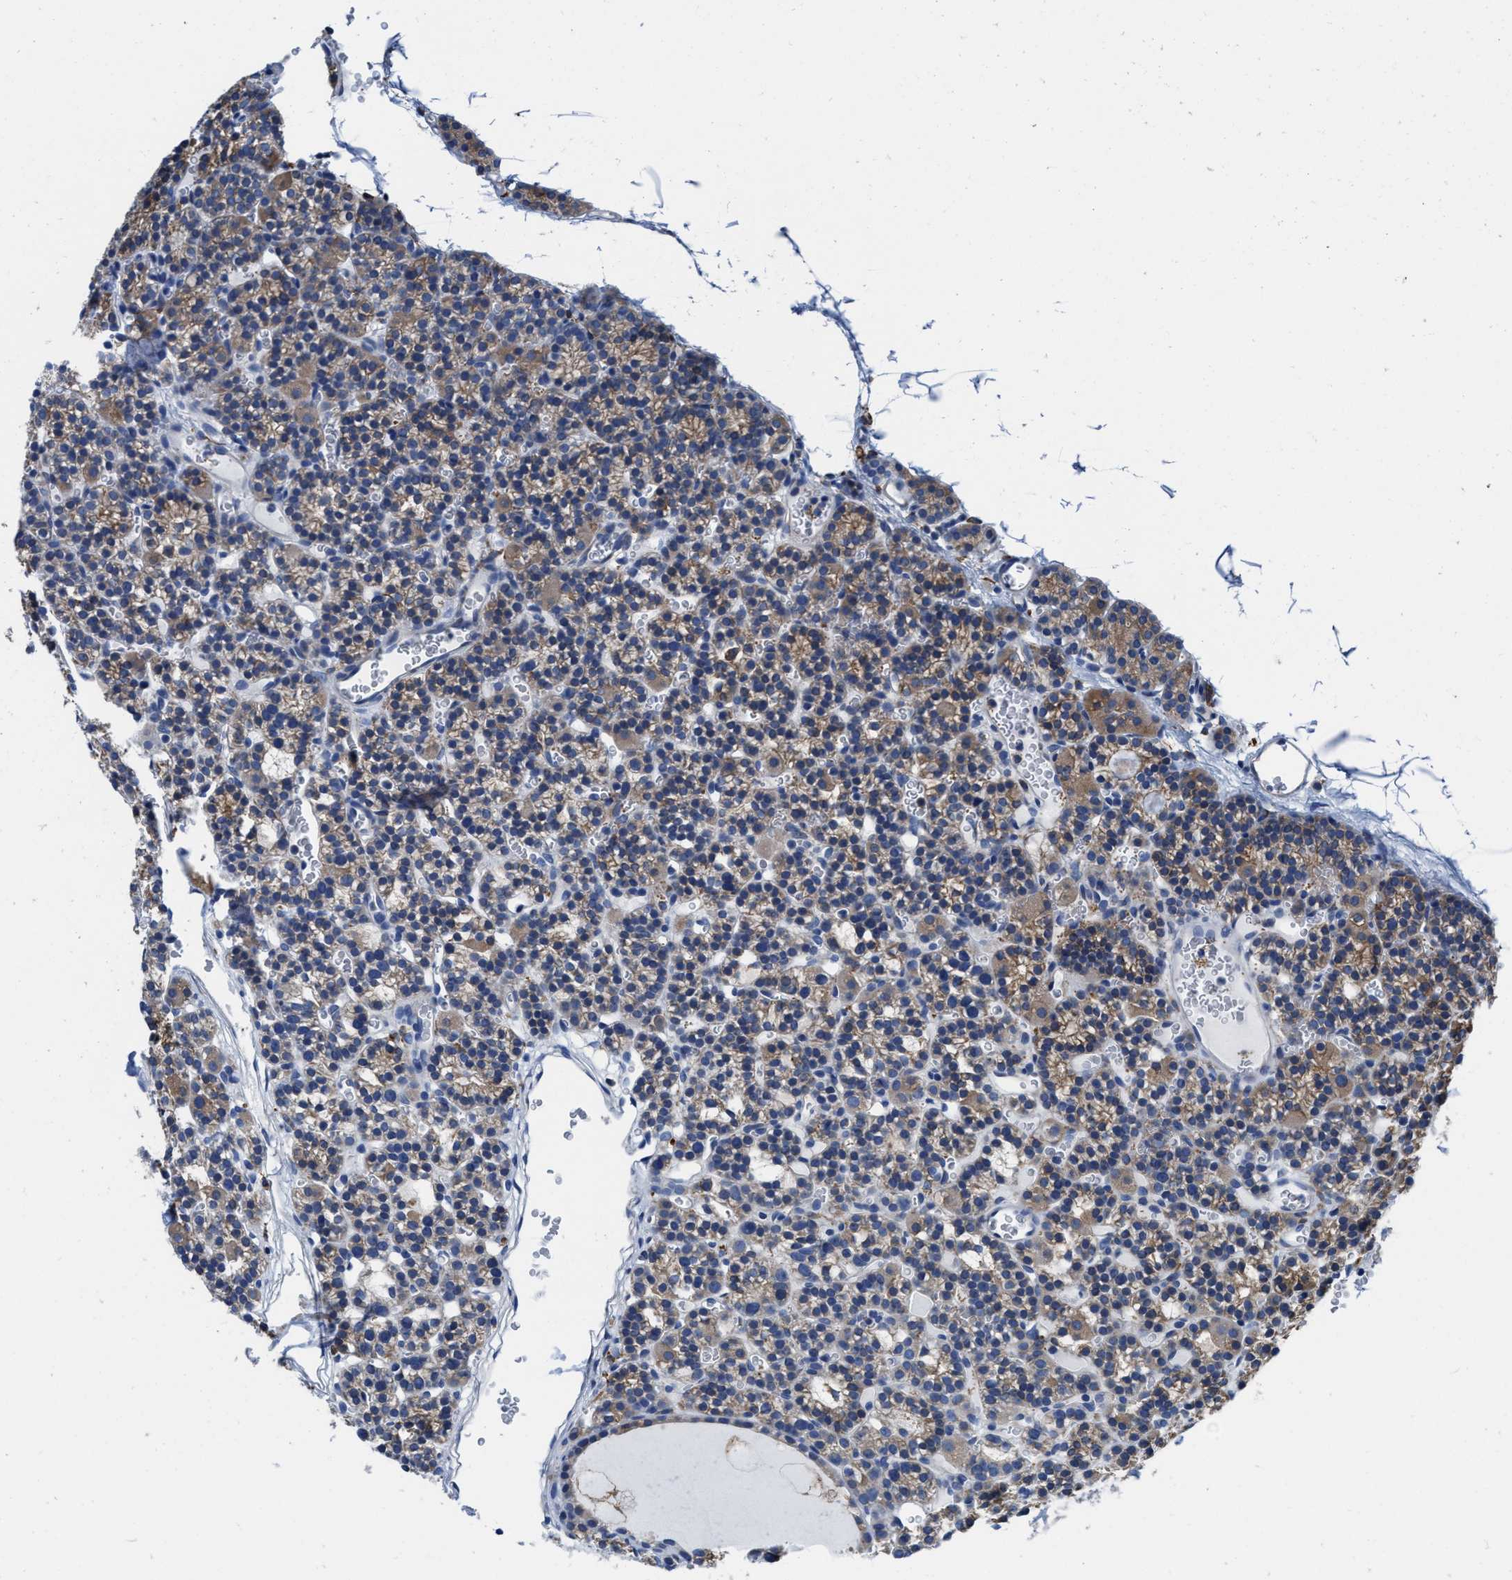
{"staining": {"intensity": "moderate", "quantity": ">75%", "location": "cytoplasmic/membranous"}, "tissue": "parathyroid gland", "cell_type": "Glandular cells", "image_type": "normal", "snomed": [{"axis": "morphology", "description": "Normal tissue, NOS"}, {"axis": "morphology", "description": "Adenoma, NOS"}, {"axis": "topography", "description": "Parathyroid gland"}], "caption": "Protein staining reveals moderate cytoplasmic/membranous expression in about >75% of glandular cells in benign parathyroid gland. (DAB IHC, brown staining for protein, blue staining for nuclei).", "gene": "TMEM30A", "patient": {"sex": "female", "age": 58}}